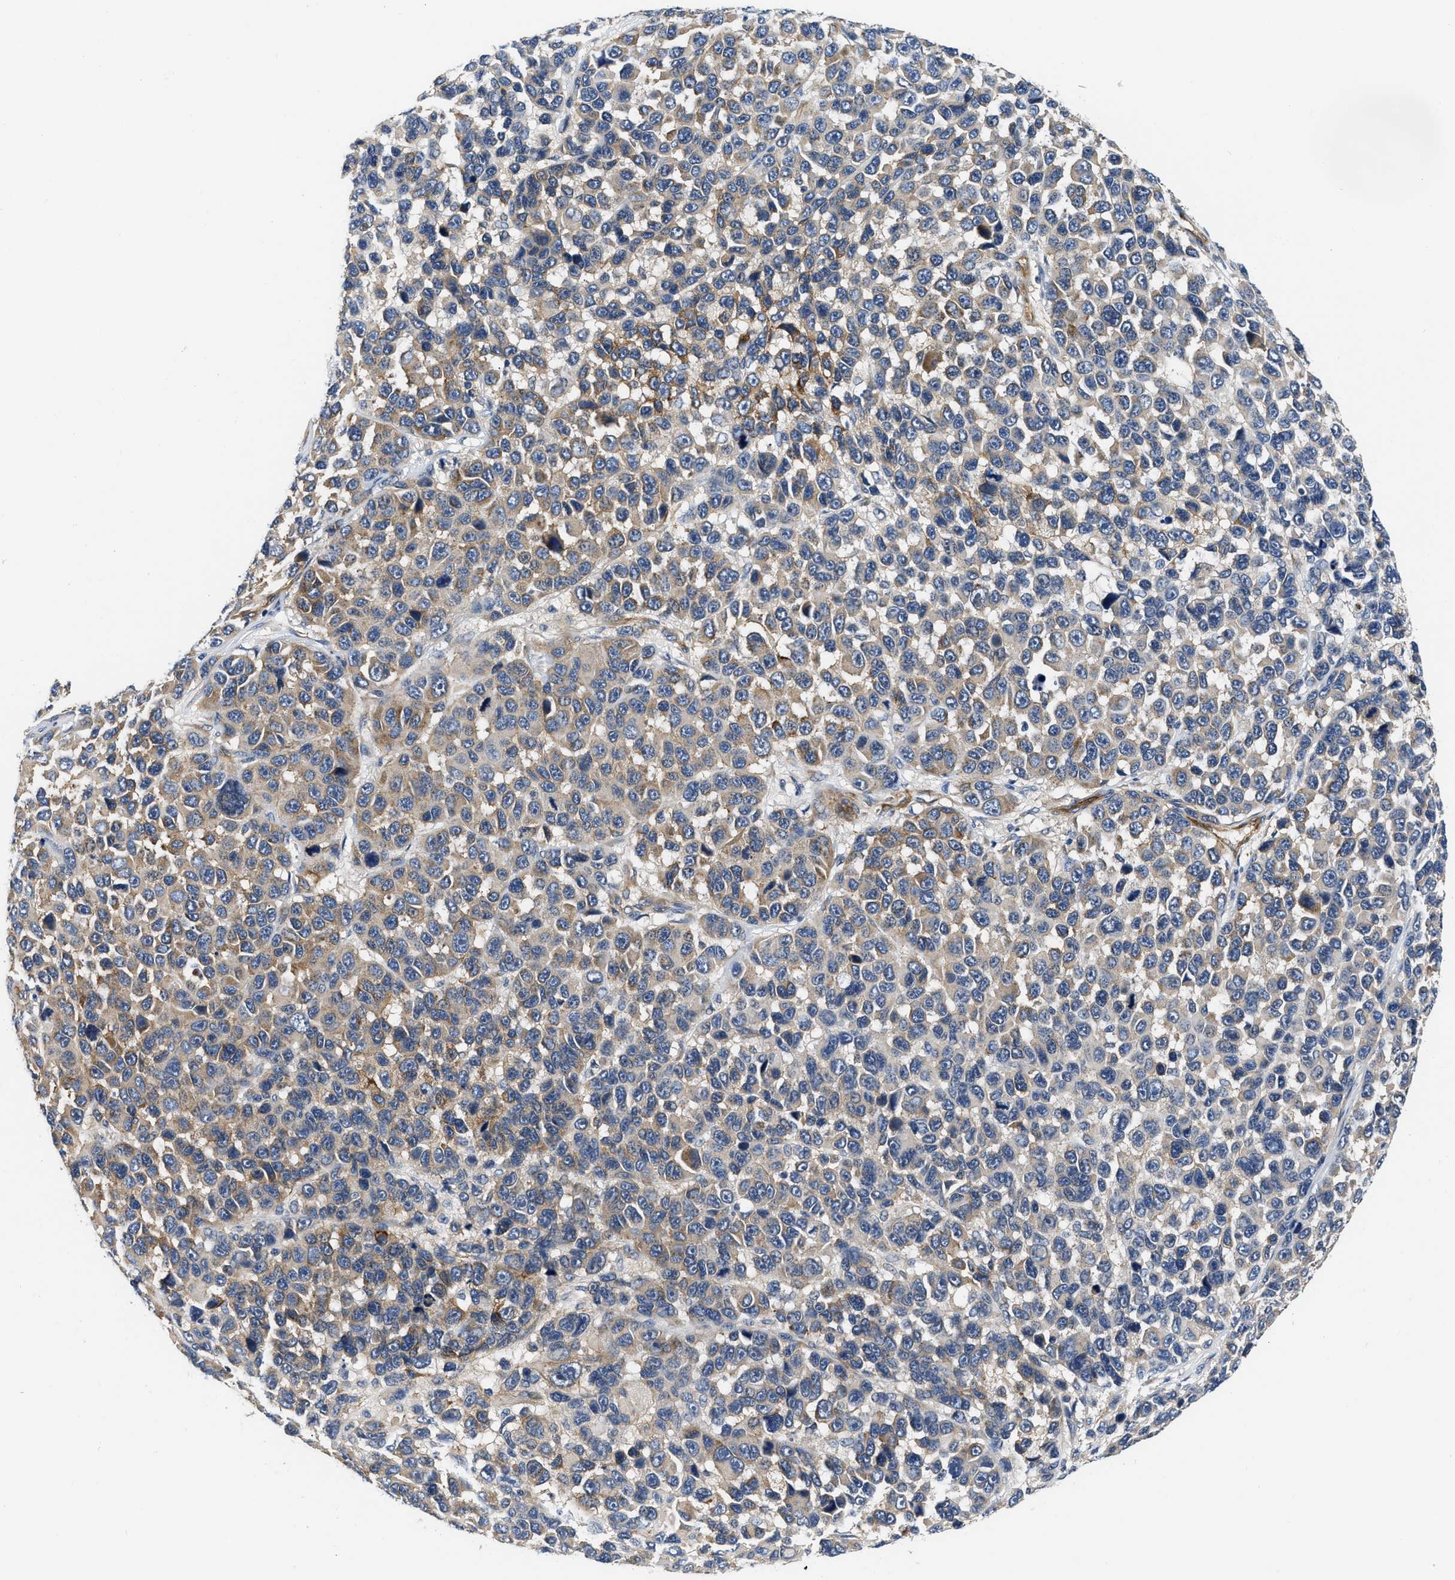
{"staining": {"intensity": "moderate", "quantity": ">75%", "location": "cytoplasmic/membranous"}, "tissue": "melanoma", "cell_type": "Tumor cells", "image_type": "cancer", "snomed": [{"axis": "morphology", "description": "Malignant melanoma, NOS"}, {"axis": "topography", "description": "Skin"}], "caption": "Human malignant melanoma stained for a protein (brown) reveals moderate cytoplasmic/membranous positive expression in about >75% of tumor cells.", "gene": "NME6", "patient": {"sex": "male", "age": 53}}